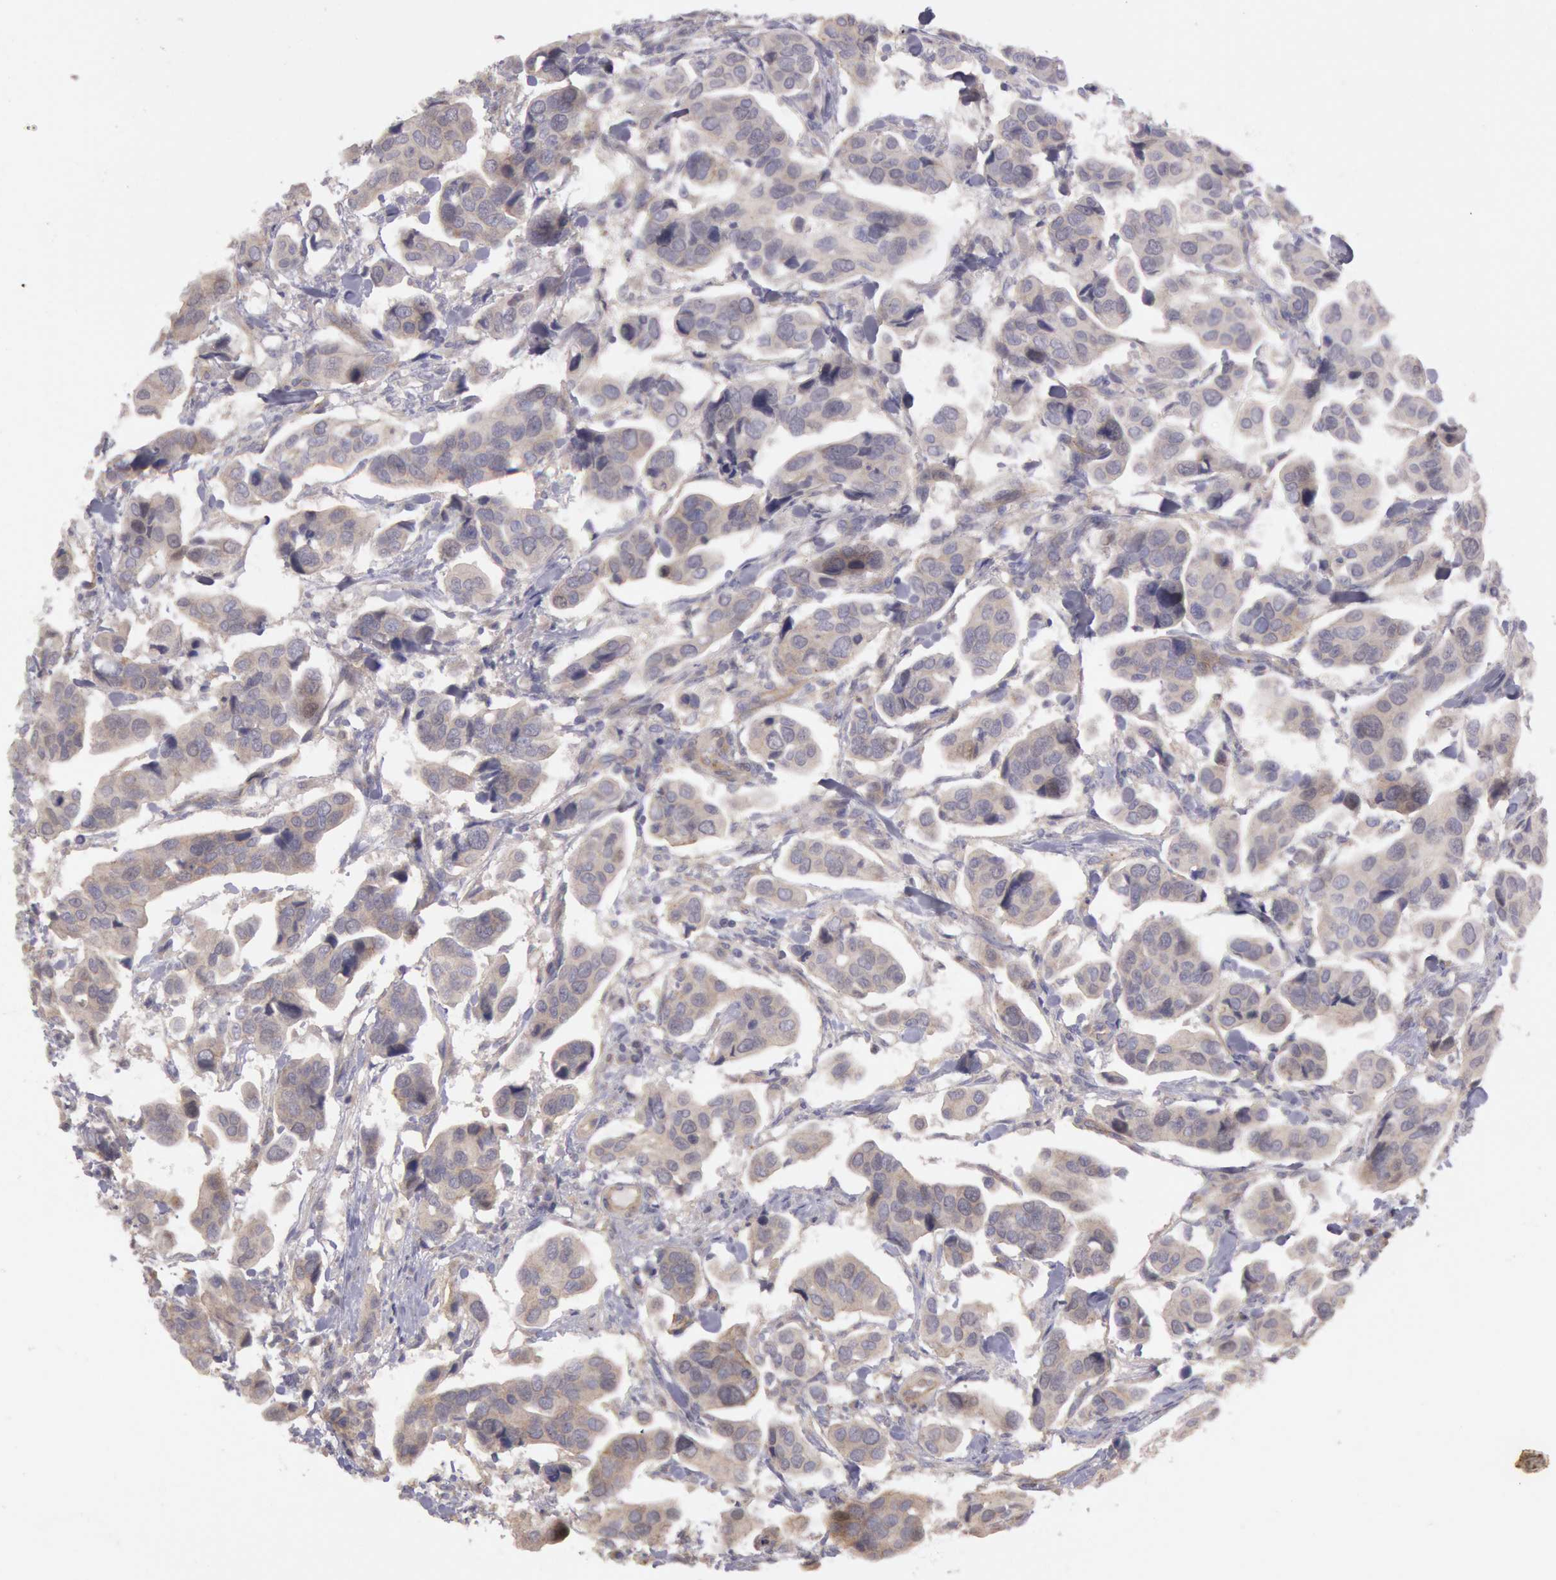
{"staining": {"intensity": "negative", "quantity": "none", "location": "none"}, "tissue": "urothelial cancer", "cell_type": "Tumor cells", "image_type": "cancer", "snomed": [{"axis": "morphology", "description": "Adenocarcinoma, NOS"}, {"axis": "topography", "description": "Urinary bladder"}], "caption": "This is a histopathology image of immunohistochemistry (IHC) staining of urothelial cancer, which shows no expression in tumor cells.", "gene": "AMOTL1", "patient": {"sex": "male", "age": 61}}